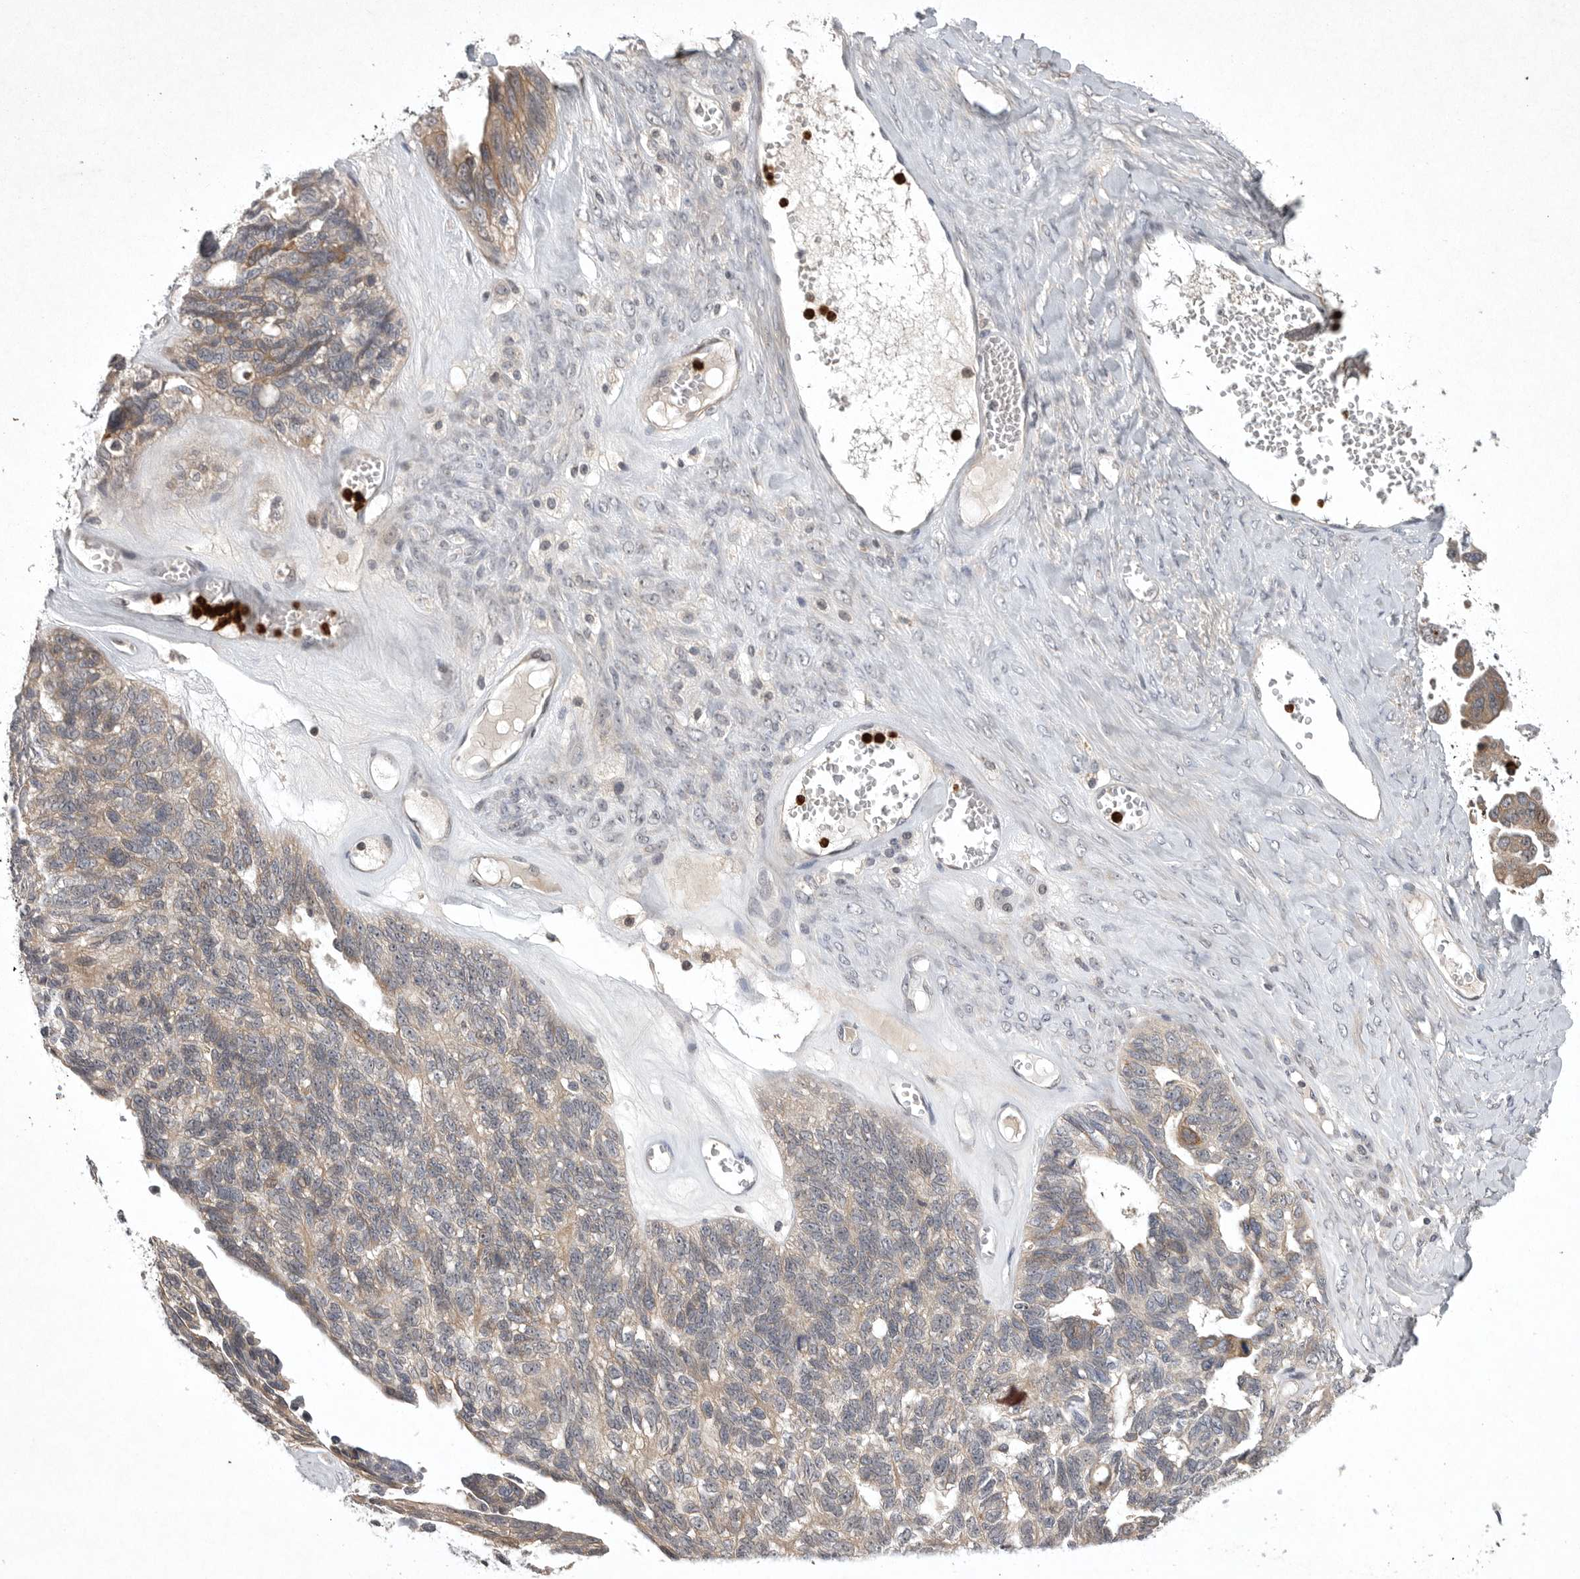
{"staining": {"intensity": "weak", "quantity": "<25%", "location": "cytoplasmic/membranous"}, "tissue": "ovarian cancer", "cell_type": "Tumor cells", "image_type": "cancer", "snomed": [{"axis": "morphology", "description": "Cystadenocarcinoma, serous, NOS"}, {"axis": "topography", "description": "Ovary"}], "caption": "This is an immunohistochemistry (IHC) image of ovarian serous cystadenocarcinoma. There is no positivity in tumor cells.", "gene": "UBE3D", "patient": {"sex": "female", "age": 79}}